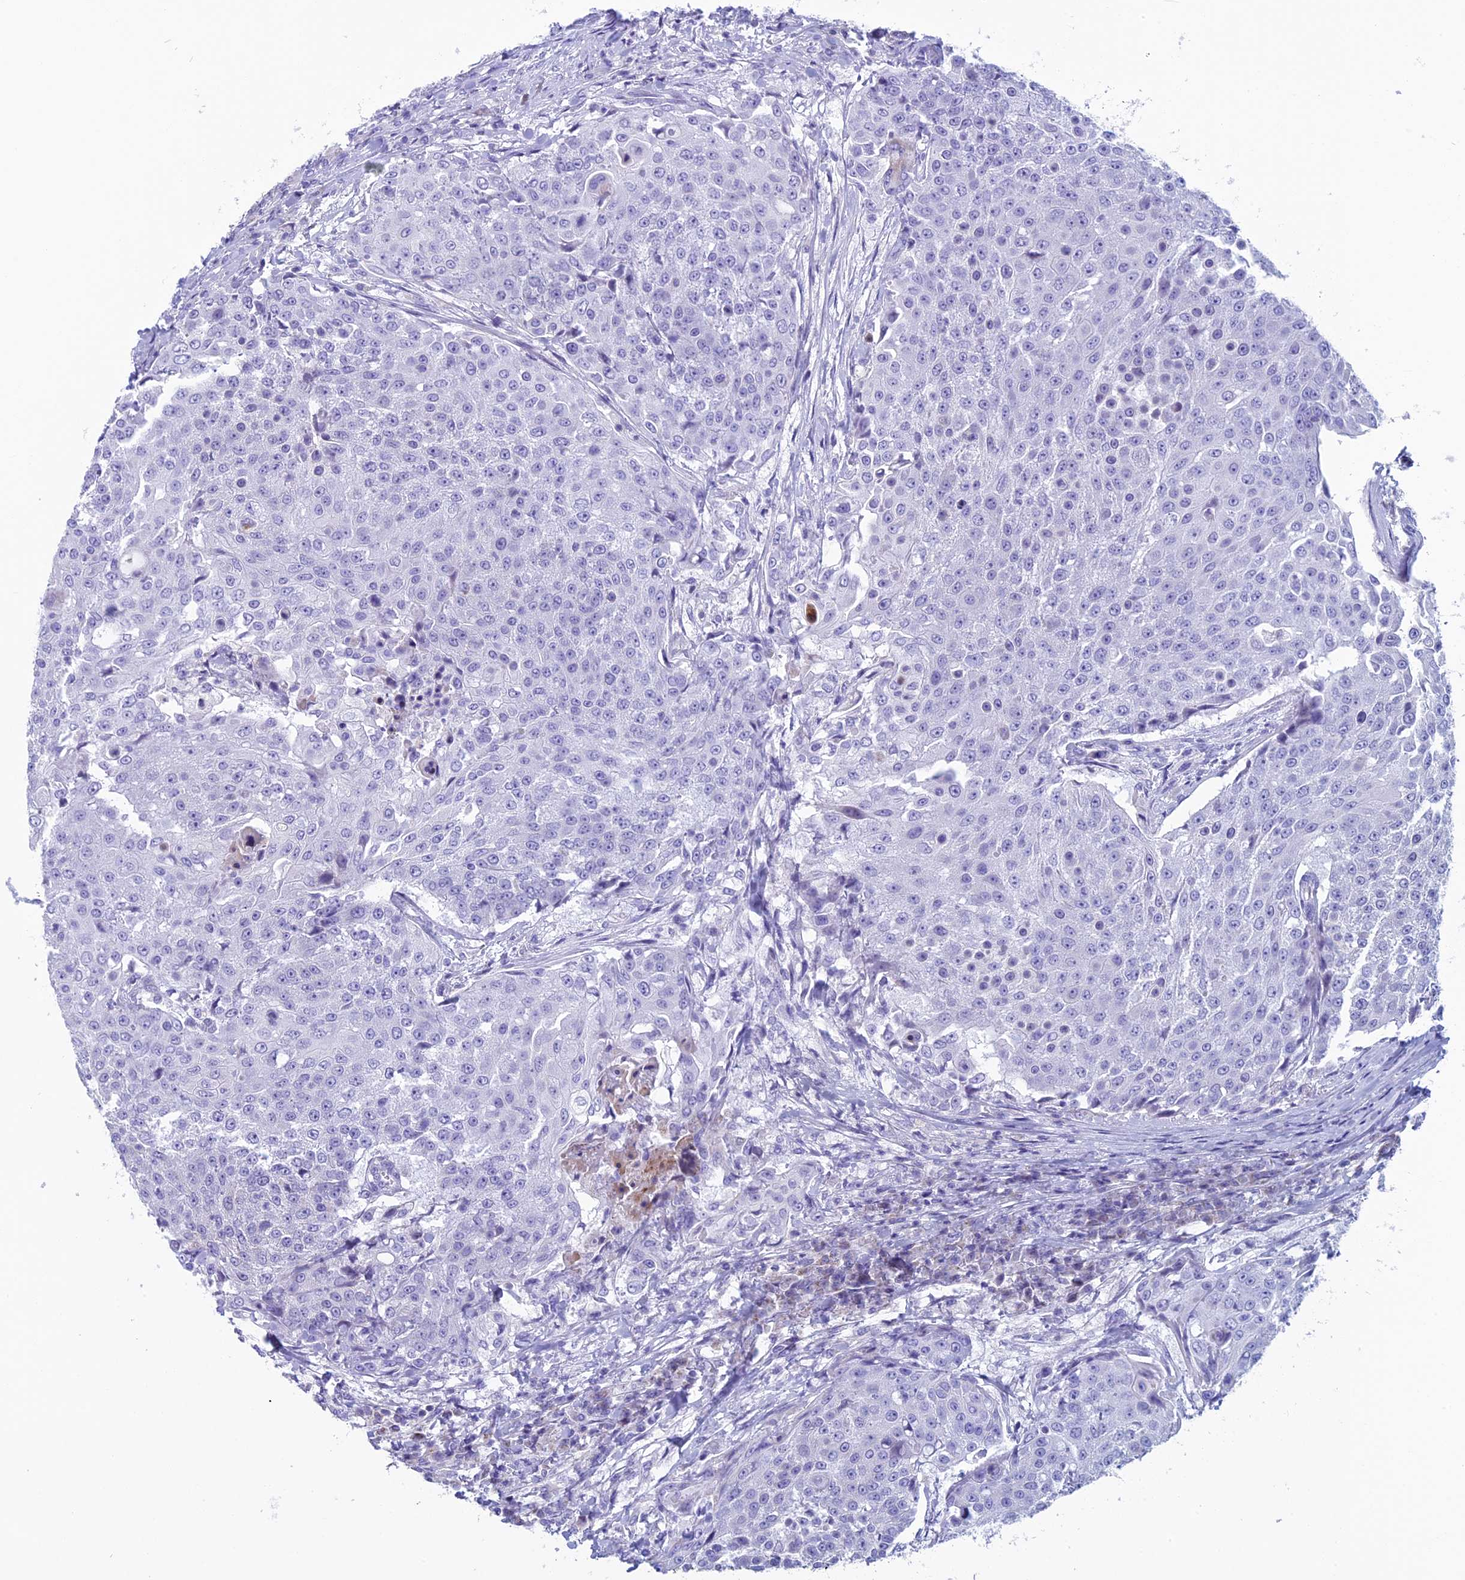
{"staining": {"intensity": "negative", "quantity": "none", "location": "none"}, "tissue": "urothelial cancer", "cell_type": "Tumor cells", "image_type": "cancer", "snomed": [{"axis": "morphology", "description": "Urothelial carcinoma, High grade"}, {"axis": "topography", "description": "Urinary bladder"}], "caption": "There is no significant staining in tumor cells of high-grade urothelial carcinoma.", "gene": "ZNF563", "patient": {"sex": "female", "age": 63}}